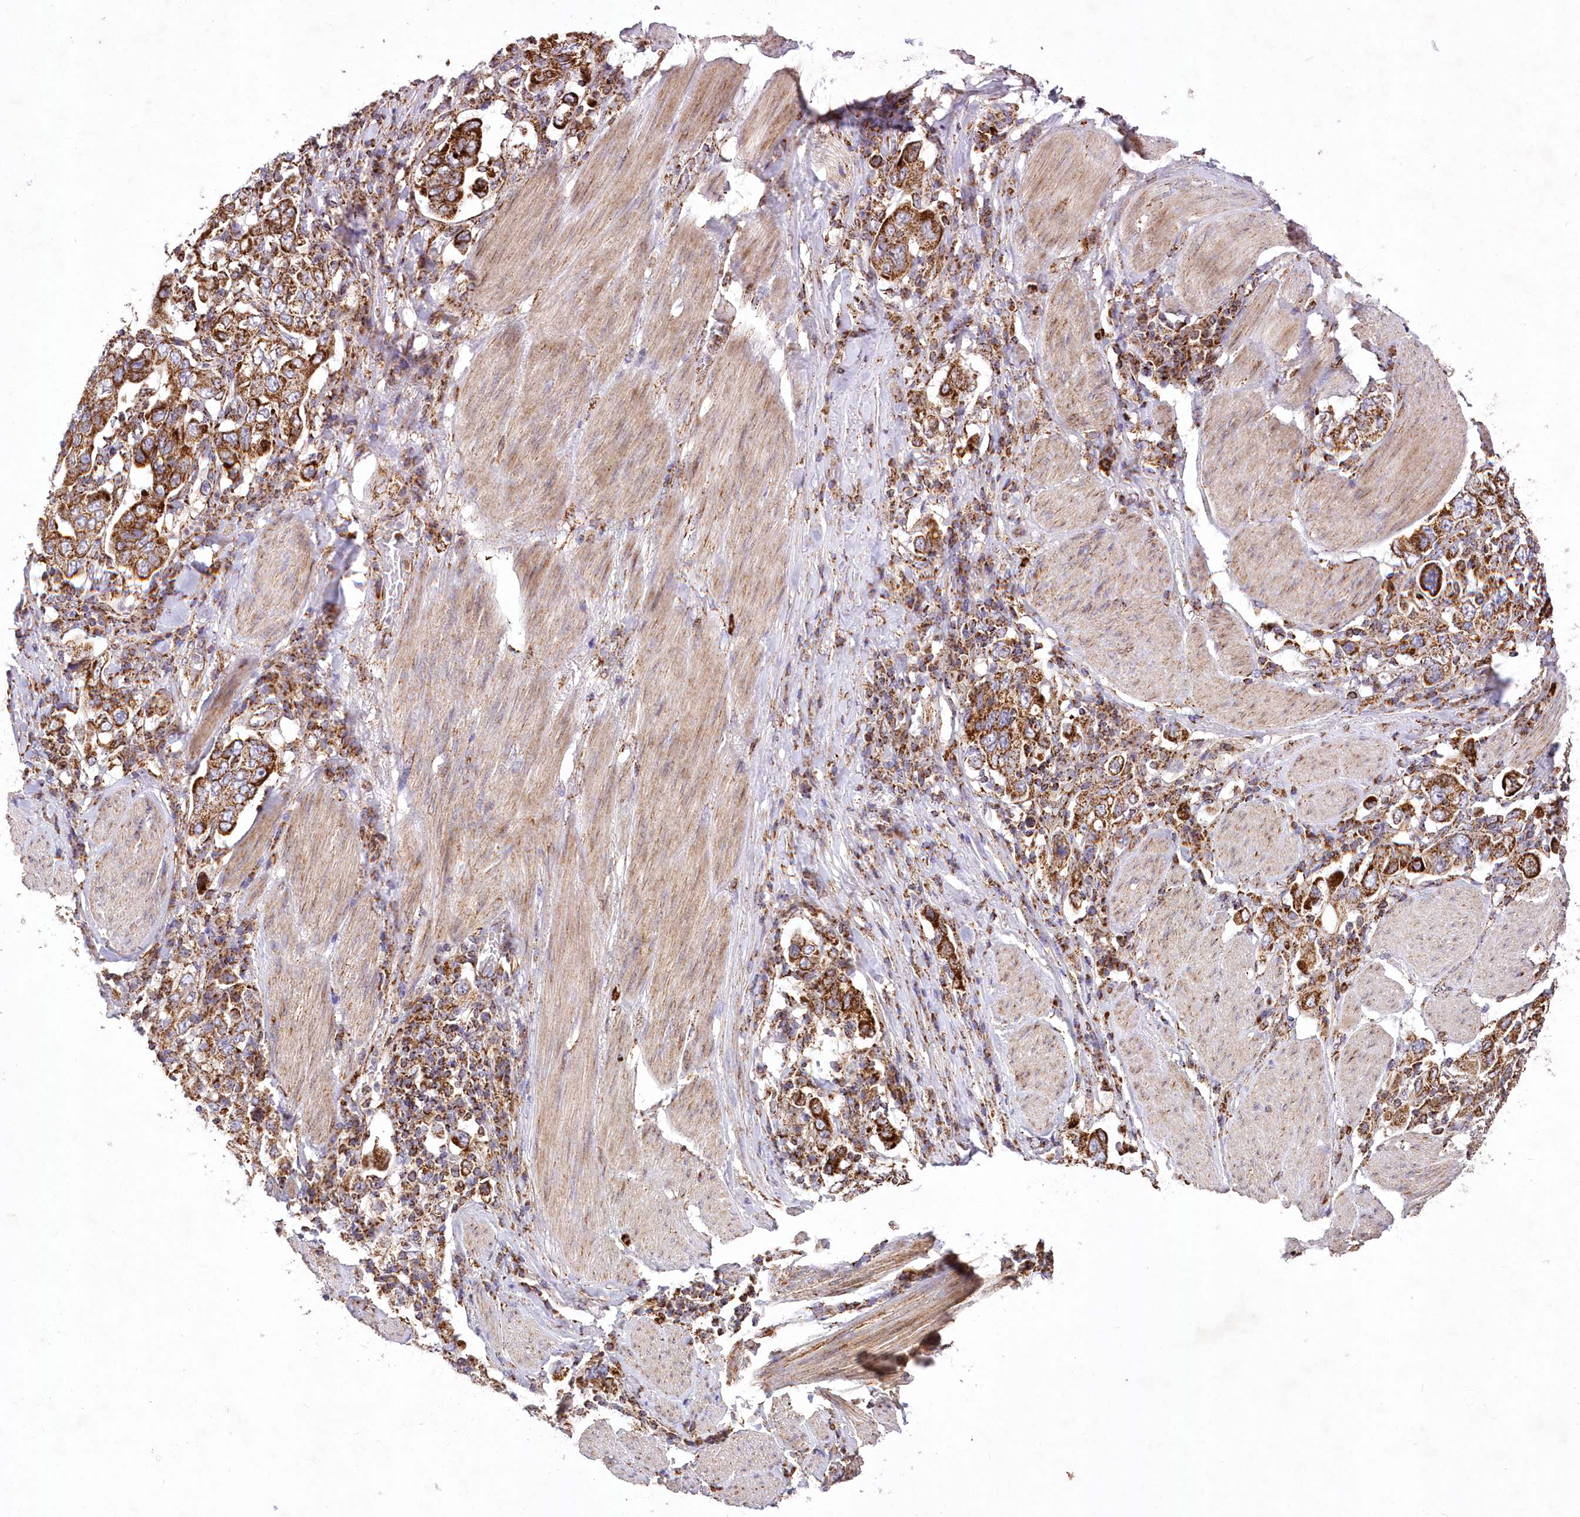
{"staining": {"intensity": "strong", "quantity": ">75%", "location": "cytoplasmic/membranous"}, "tissue": "stomach cancer", "cell_type": "Tumor cells", "image_type": "cancer", "snomed": [{"axis": "morphology", "description": "Adenocarcinoma, NOS"}, {"axis": "topography", "description": "Stomach, upper"}], "caption": "Strong cytoplasmic/membranous protein staining is appreciated in approximately >75% of tumor cells in stomach adenocarcinoma. The staining was performed using DAB (3,3'-diaminobenzidine), with brown indicating positive protein expression. Nuclei are stained blue with hematoxylin.", "gene": "ASNSD1", "patient": {"sex": "male", "age": 62}}